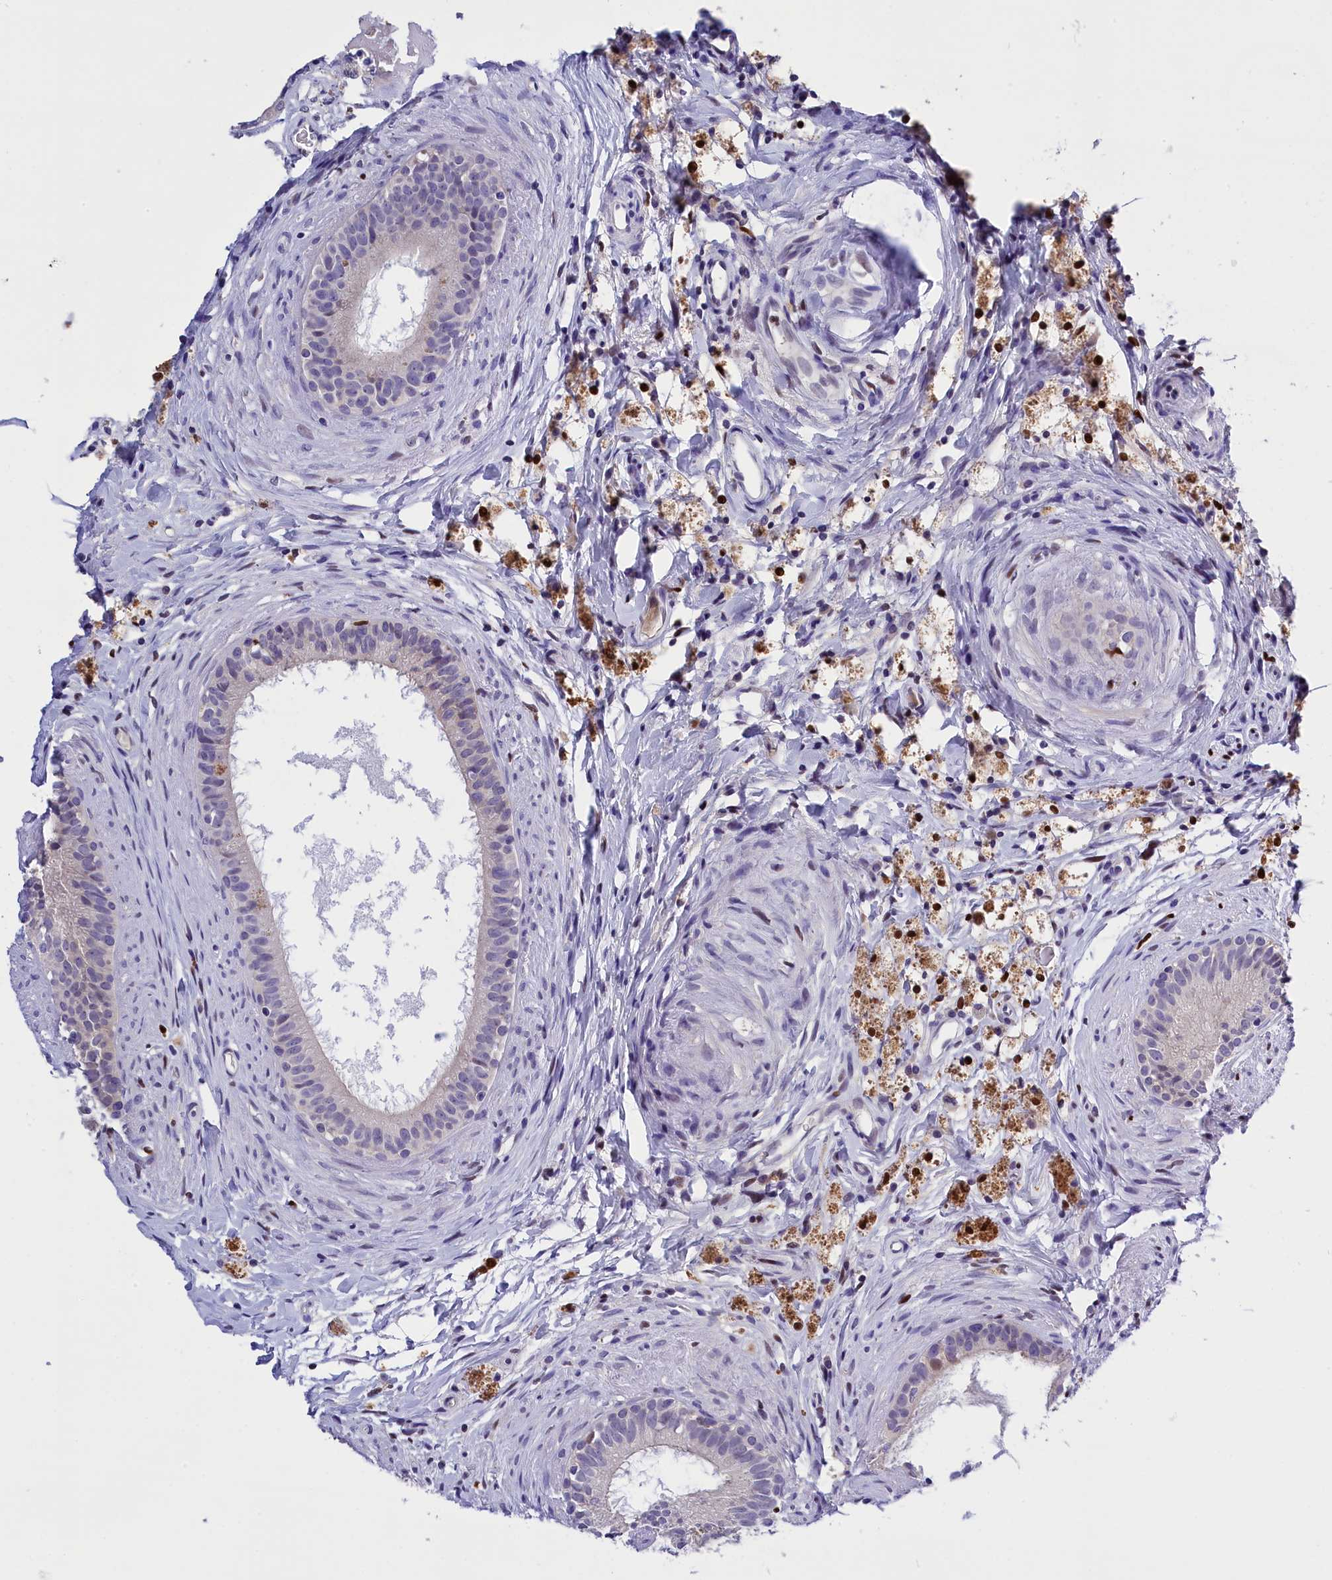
{"staining": {"intensity": "negative", "quantity": "none", "location": "none"}, "tissue": "epididymis", "cell_type": "Glandular cells", "image_type": "normal", "snomed": [{"axis": "morphology", "description": "Normal tissue, NOS"}, {"axis": "topography", "description": "Epididymis"}], "caption": "Glandular cells are negative for protein expression in benign human epididymis. The staining was performed using DAB to visualize the protein expression in brown, while the nuclei were stained in blue with hematoxylin (Magnification: 20x).", "gene": "BTBD9", "patient": {"sex": "male", "age": 80}}